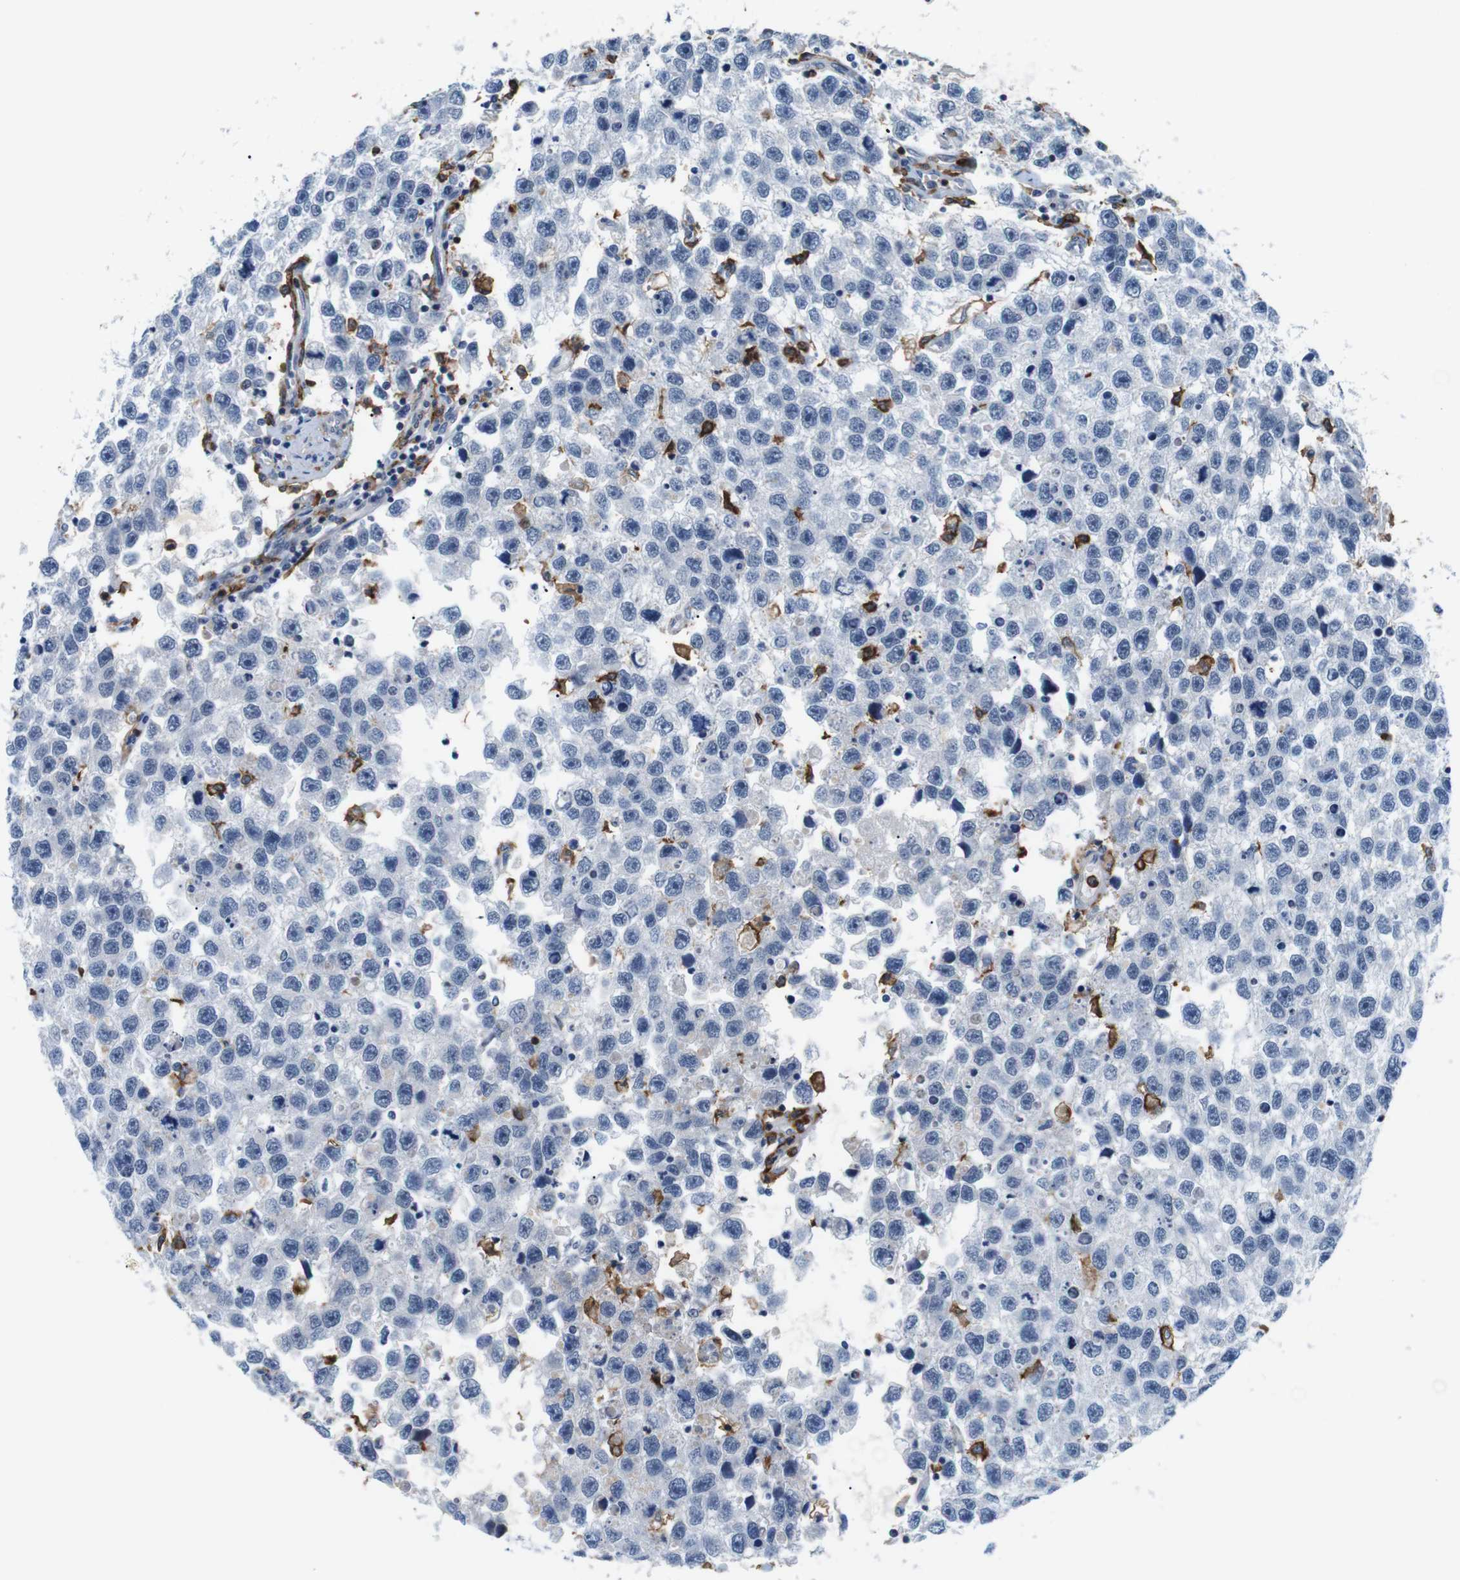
{"staining": {"intensity": "negative", "quantity": "none", "location": "none"}, "tissue": "testis cancer", "cell_type": "Tumor cells", "image_type": "cancer", "snomed": [{"axis": "morphology", "description": "Seminoma, NOS"}, {"axis": "topography", "description": "Testis"}], "caption": "Immunohistochemistry (IHC) micrograph of neoplastic tissue: human seminoma (testis) stained with DAB (3,3'-diaminobenzidine) reveals no significant protein positivity in tumor cells.", "gene": "CD300C", "patient": {"sex": "male", "age": 33}}